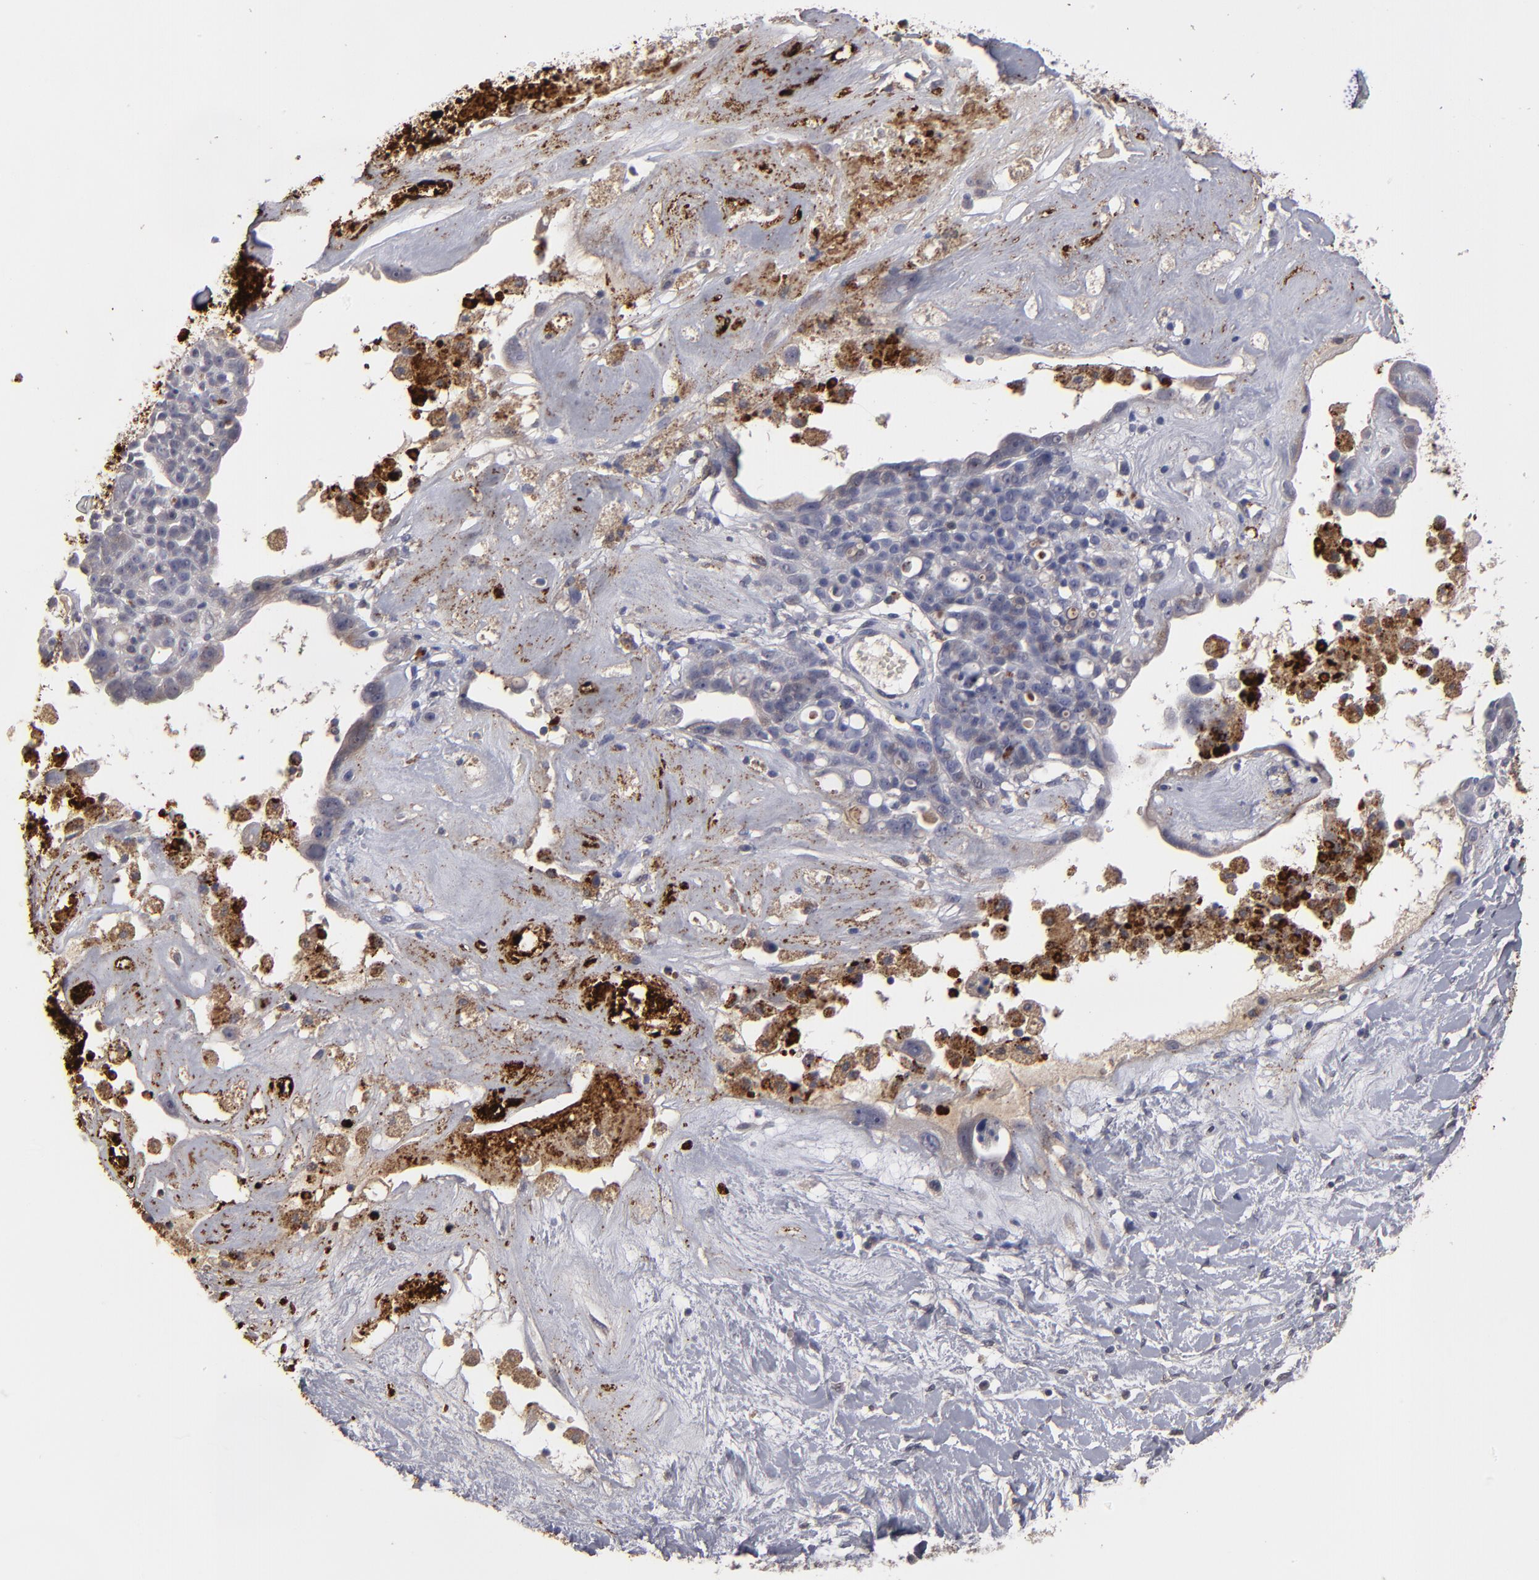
{"staining": {"intensity": "strong", "quantity": ">75%", "location": "cytoplasmic/membranous"}, "tissue": "ovarian cancer", "cell_type": "Tumor cells", "image_type": "cancer", "snomed": [{"axis": "morphology", "description": "Cystadenocarcinoma, serous, NOS"}, {"axis": "topography", "description": "Ovary"}], "caption": "A brown stain highlights strong cytoplasmic/membranous expression of a protein in human ovarian cancer tumor cells. The protein of interest is shown in brown color, while the nuclei are stained blue.", "gene": "GPM6B", "patient": {"sex": "female", "age": 66}}